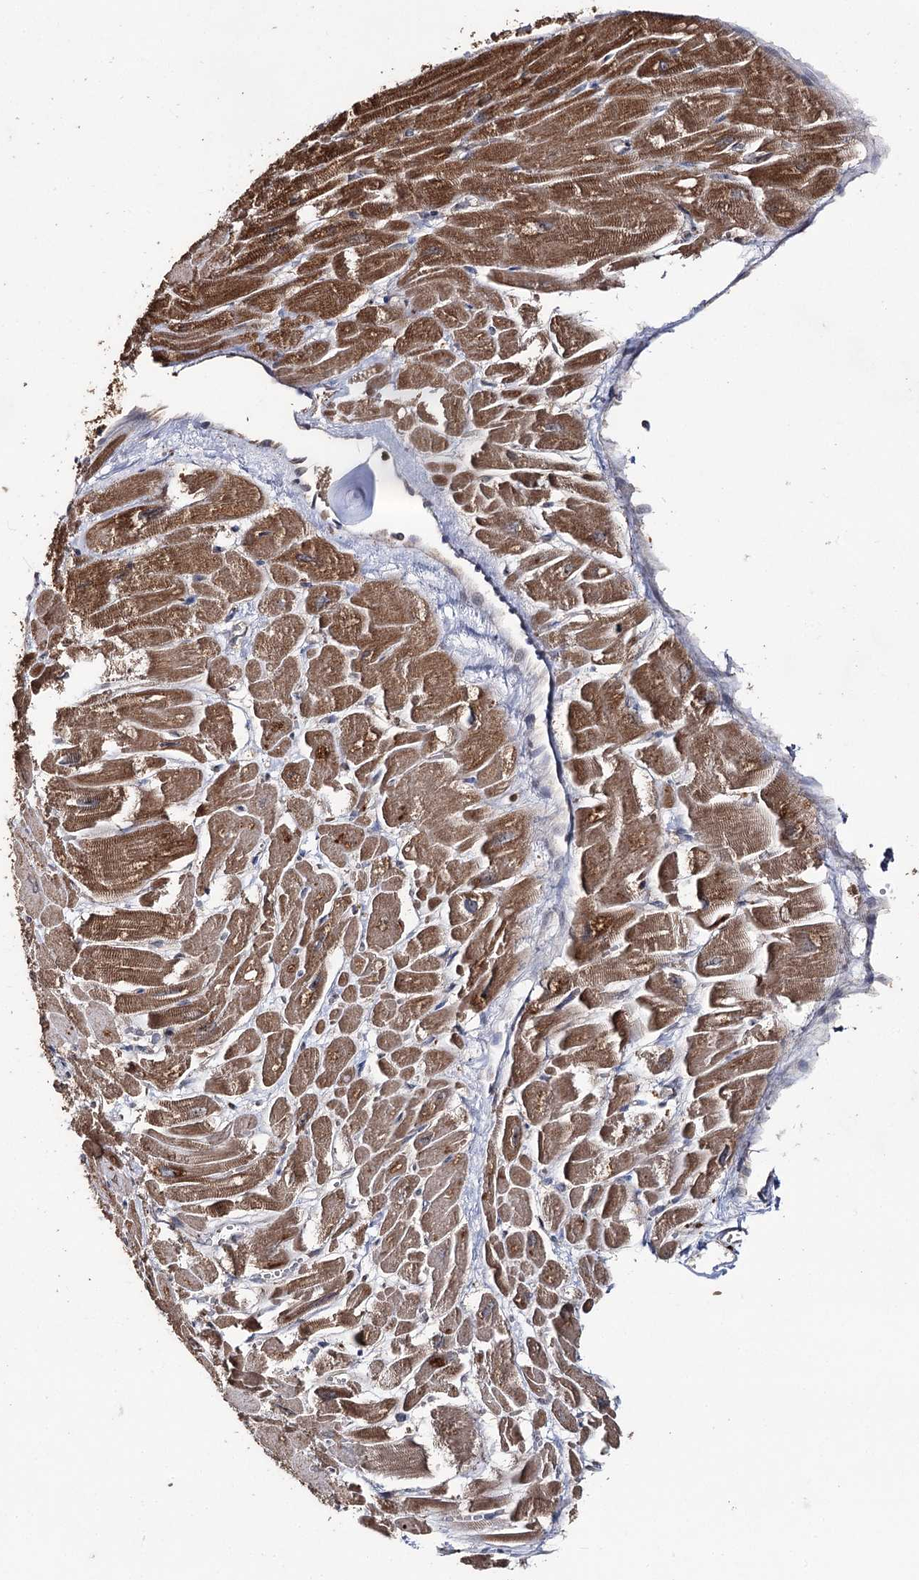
{"staining": {"intensity": "moderate", "quantity": "25%-75%", "location": "cytoplasmic/membranous"}, "tissue": "heart muscle", "cell_type": "Cardiomyocytes", "image_type": "normal", "snomed": [{"axis": "morphology", "description": "Normal tissue, NOS"}, {"axis": "topography", "description": "Heart"}], "caption": "High-power microscopy captured an immunohistochemistry photomicrograph of benign heart muscle, revealing moderate cytoplasmic/membranous staining in about 25%-75% of cardiomyocytes.", "gene": "FAM53B", "patient": {"sex": "male", "age": 54}}